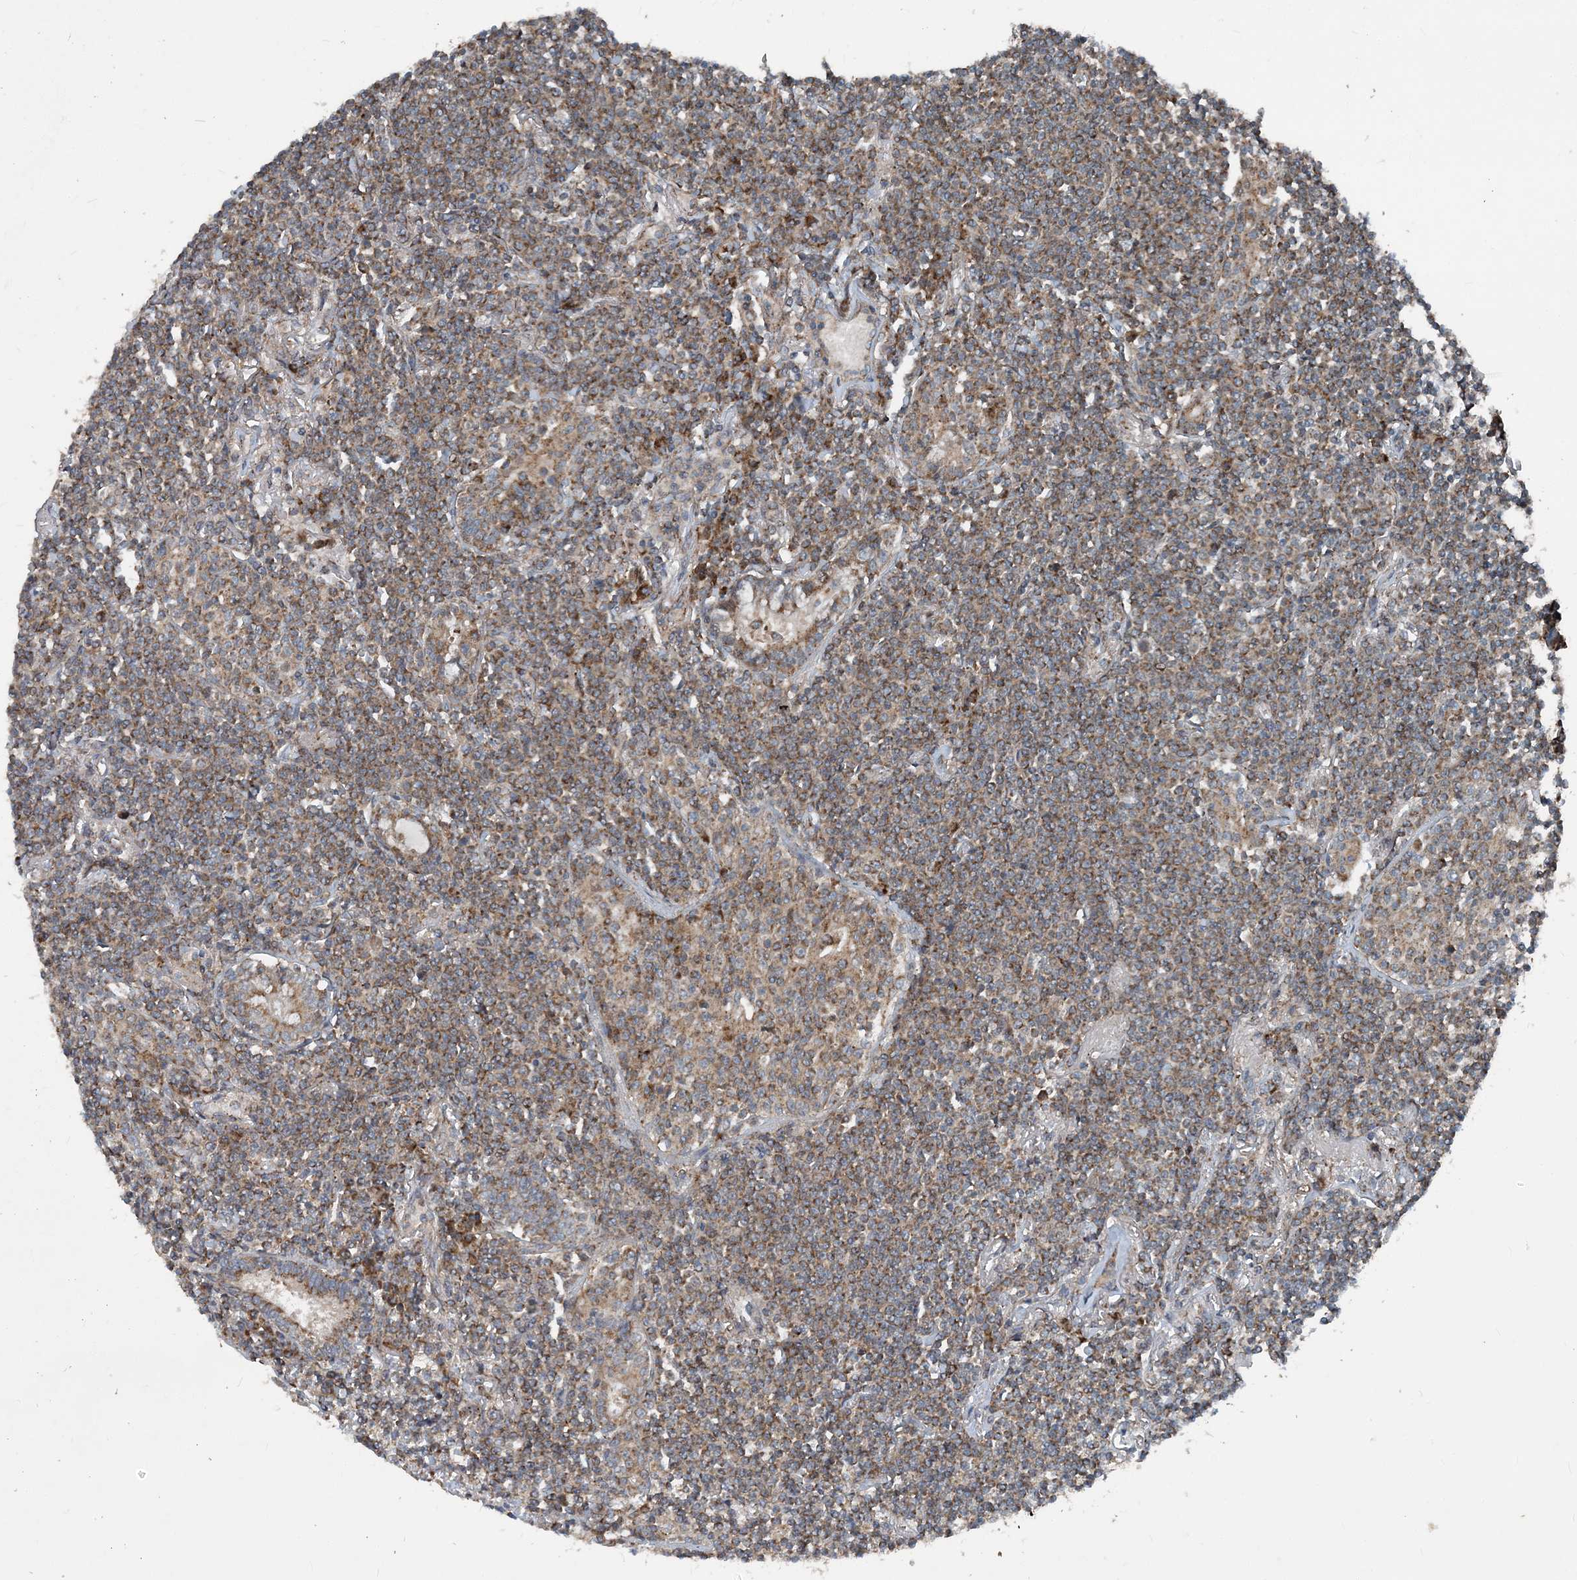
{"staining": {"intensity": "weak", "quantity": ">75%", "location": "cytoplasmic/membranous"}, "tissue": "lymphoma", "cell_type": "Tumor cells", "image_type": "cancer", "snomed": [{"axis": "morphology", "description": "Malignant lymphoma, non-Hodgkin's type, Low grade"}, {"axis": "topography", "description": "Lung"}], "caption": "Protein staining of lymphoma tissue demonstrates weak cytoplasmic/membranous expression in about >75% of tumor cells.", "gene": "NDUFA2", "patient": {"sex": "female", "age": 71}}